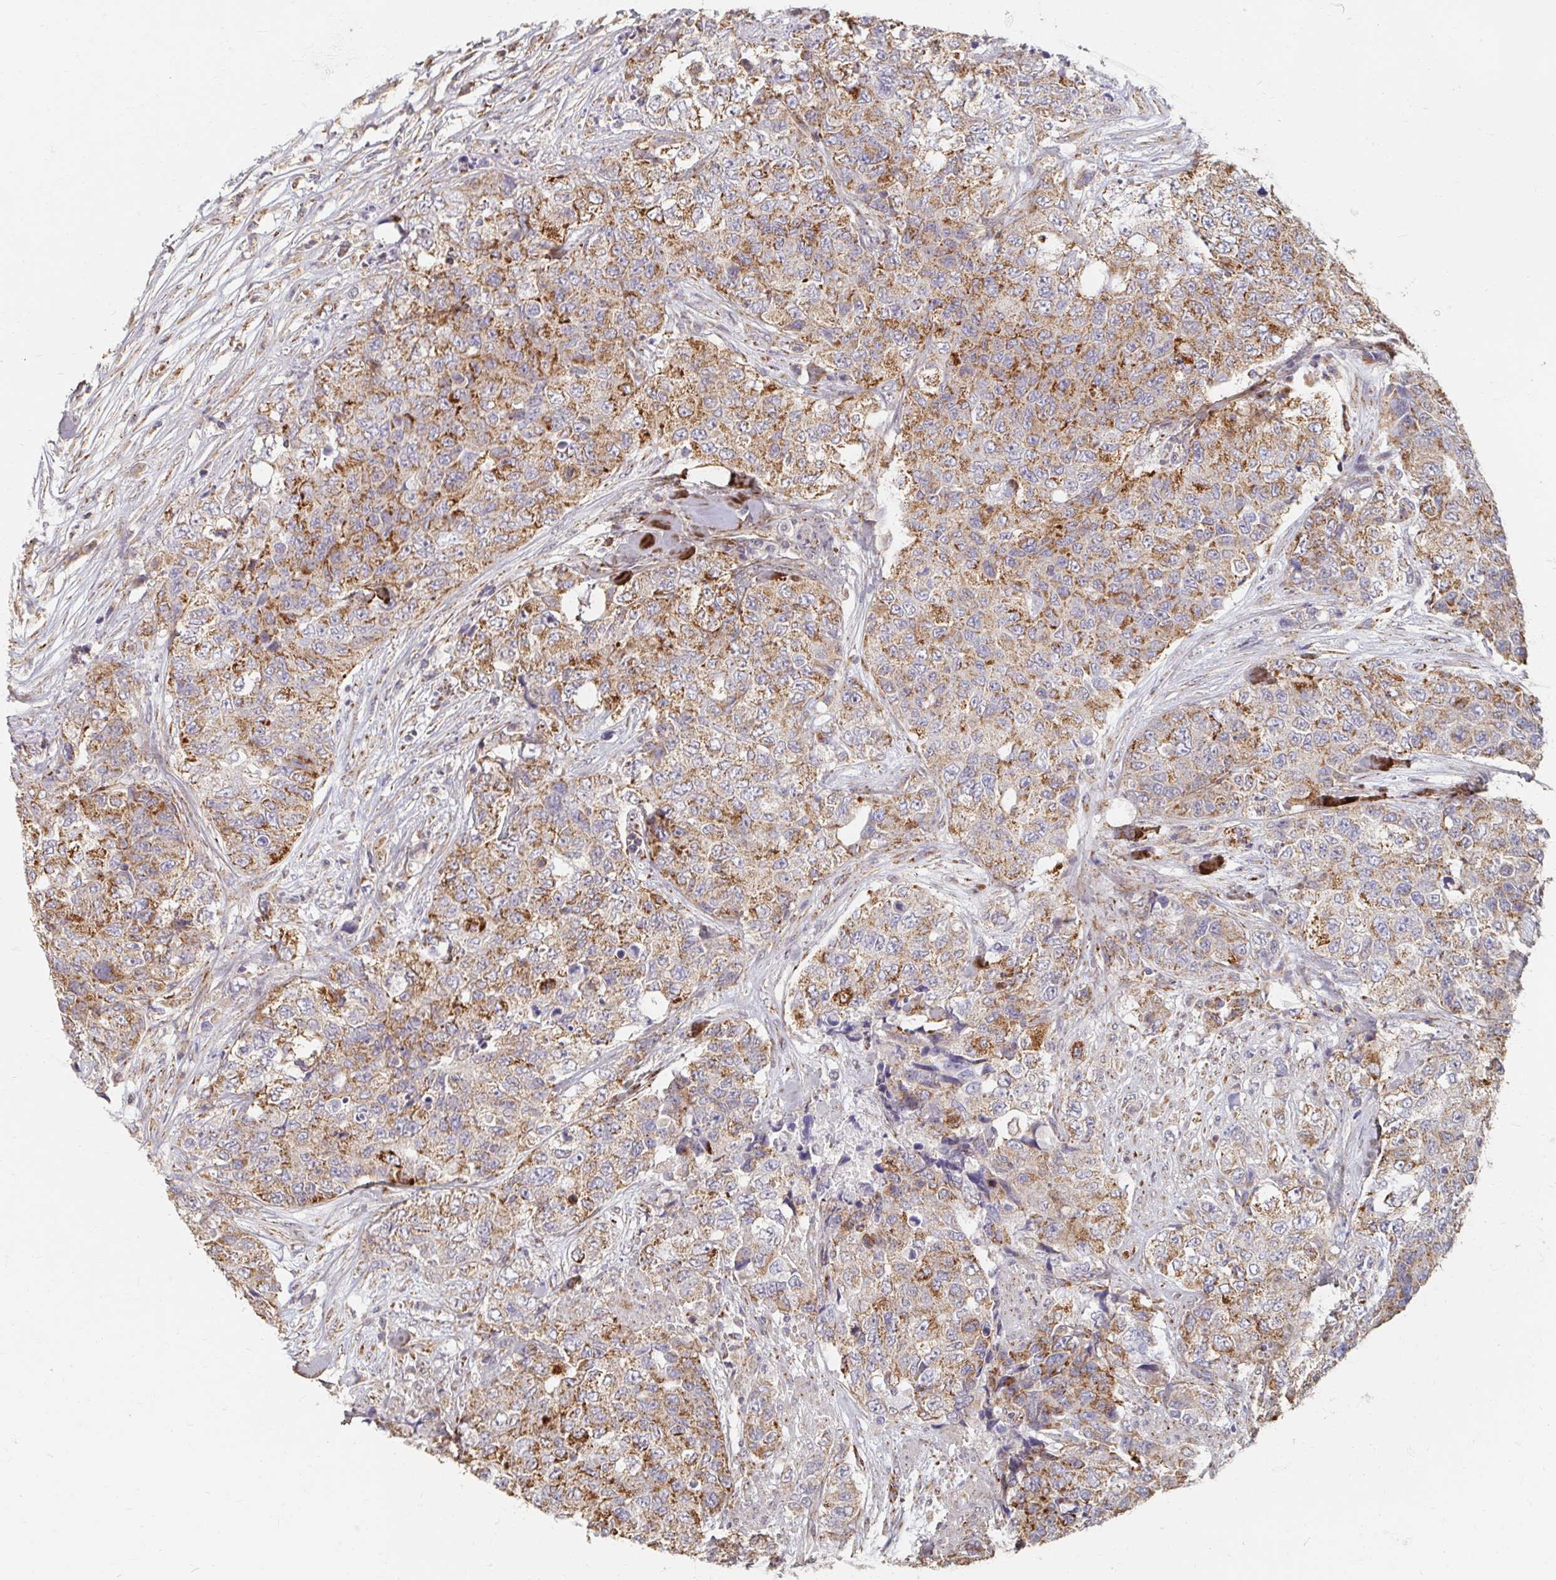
{"staining": {"intensity": "moderate", "quantity": ">75%", "location": "cytoplasmic/membranous"}, "tissue": "urothelial cancer", "cell_type": "Tumor cells", "image_type": "cancer", "snomed": [{"axis": "morphology", "description": "Urothelial carcinoma, High grade"}, {"axis": "topography", "description": "Urinary bladder"}], "caption": "Urothelial cancer stained with DAB (3,3'-diaminobenzidine) immunohistochemistry exhibits medium levels of moderate cytoplasmic/membranous positivity in about >75% of tumor cells.", "gene": "MAVS", "patient": {"sex": "female", "age": 78}}